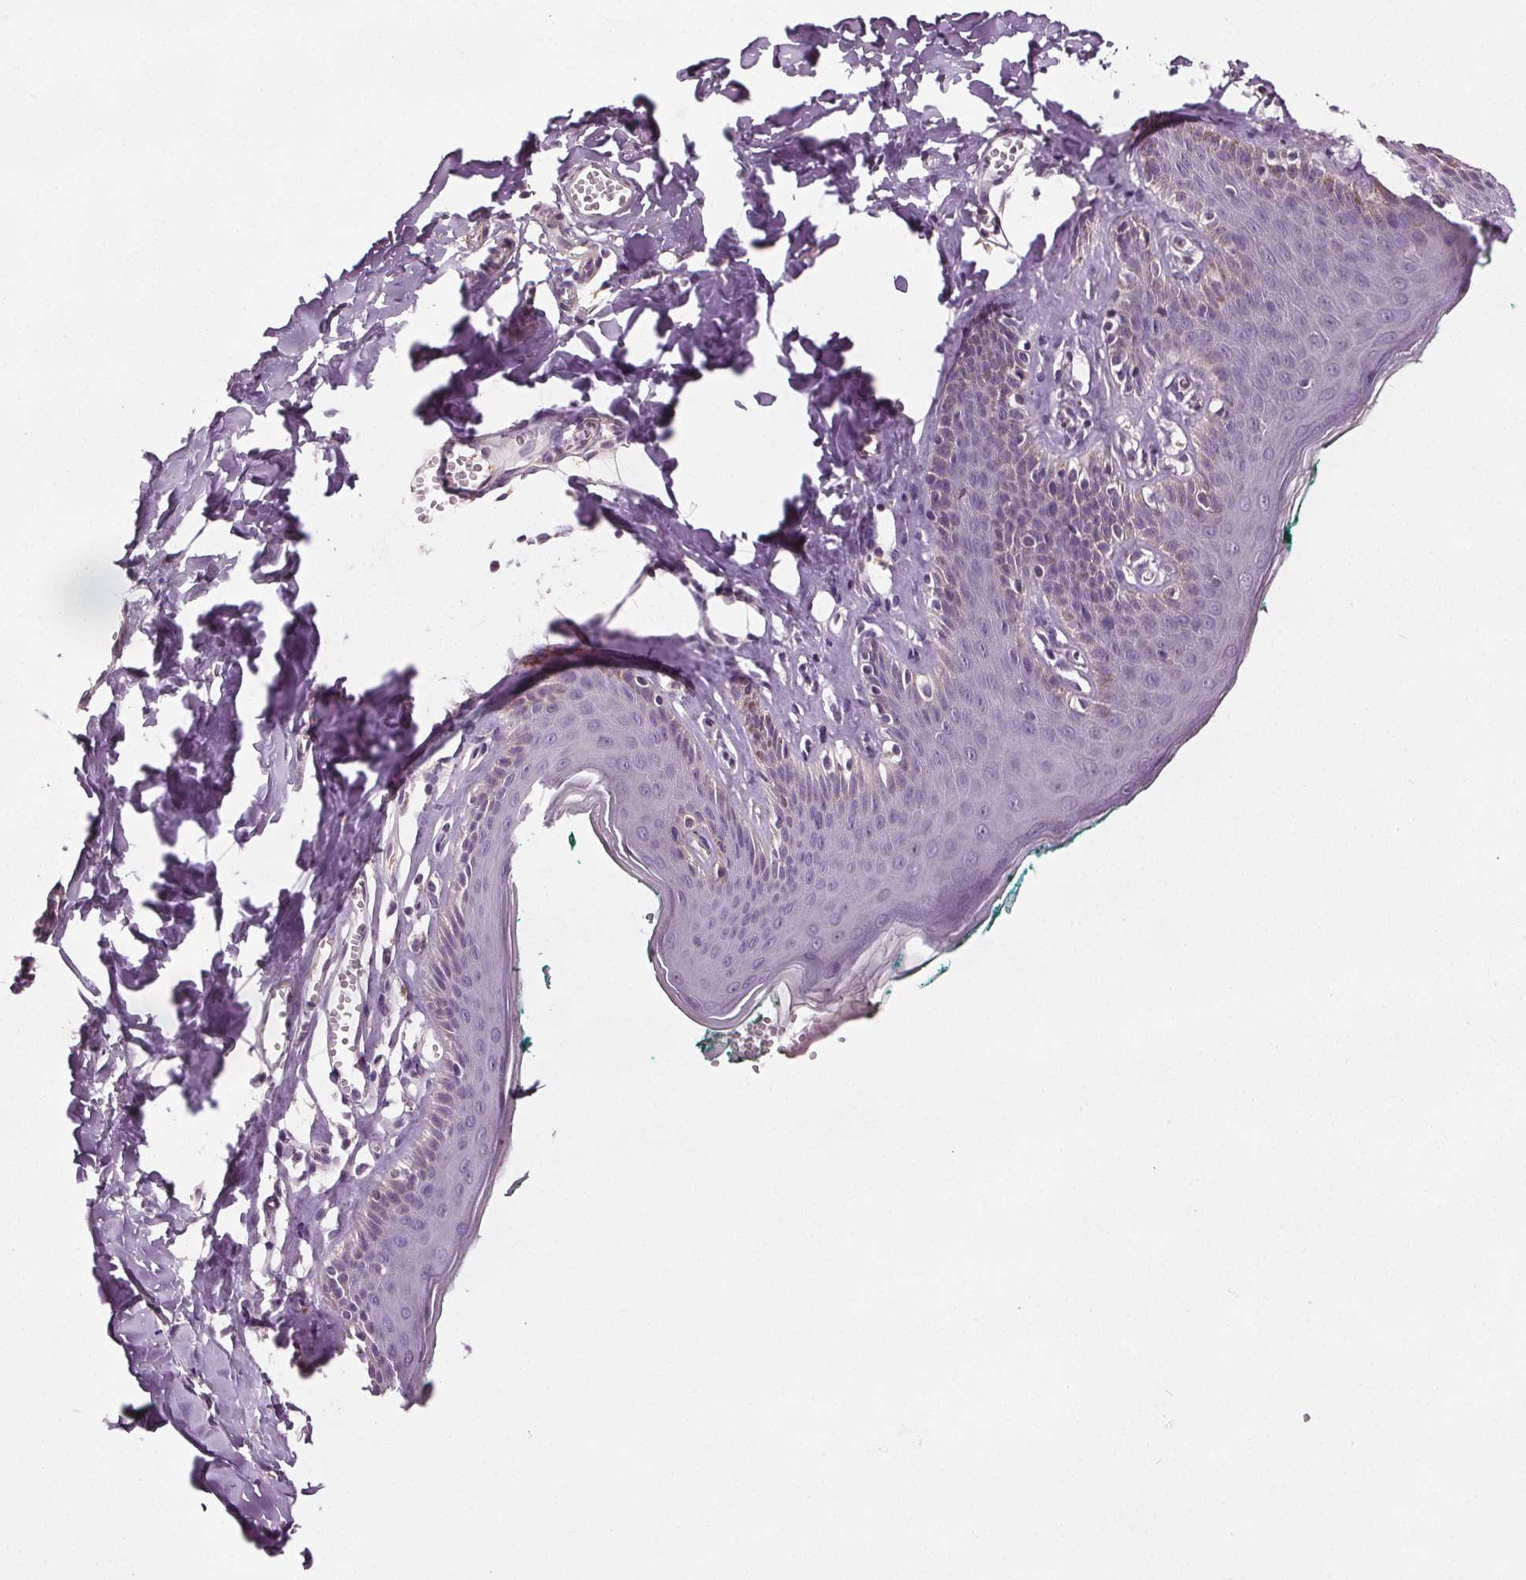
{"staining": {"intensity": "negative", "quantity": "none", "location": "none"}, "tissue": "skin", "cell_type": "Epidermal cells", "image_type": "normal", "snomed": [{"axis": "morphology", "description": "Normal tissue, NOS"}, {"axis": "topography", "description": "Vulva"}, {"axis": "topography", "description": "Peripheral nerve tissue"}], "caption": "IHC photomicrograph of benign skin: human skin stained with DAB exhibits no significant protein expression in epidermal cells.", "gene": "RASA1", "patient": {"sex": "female", "age": 66}}